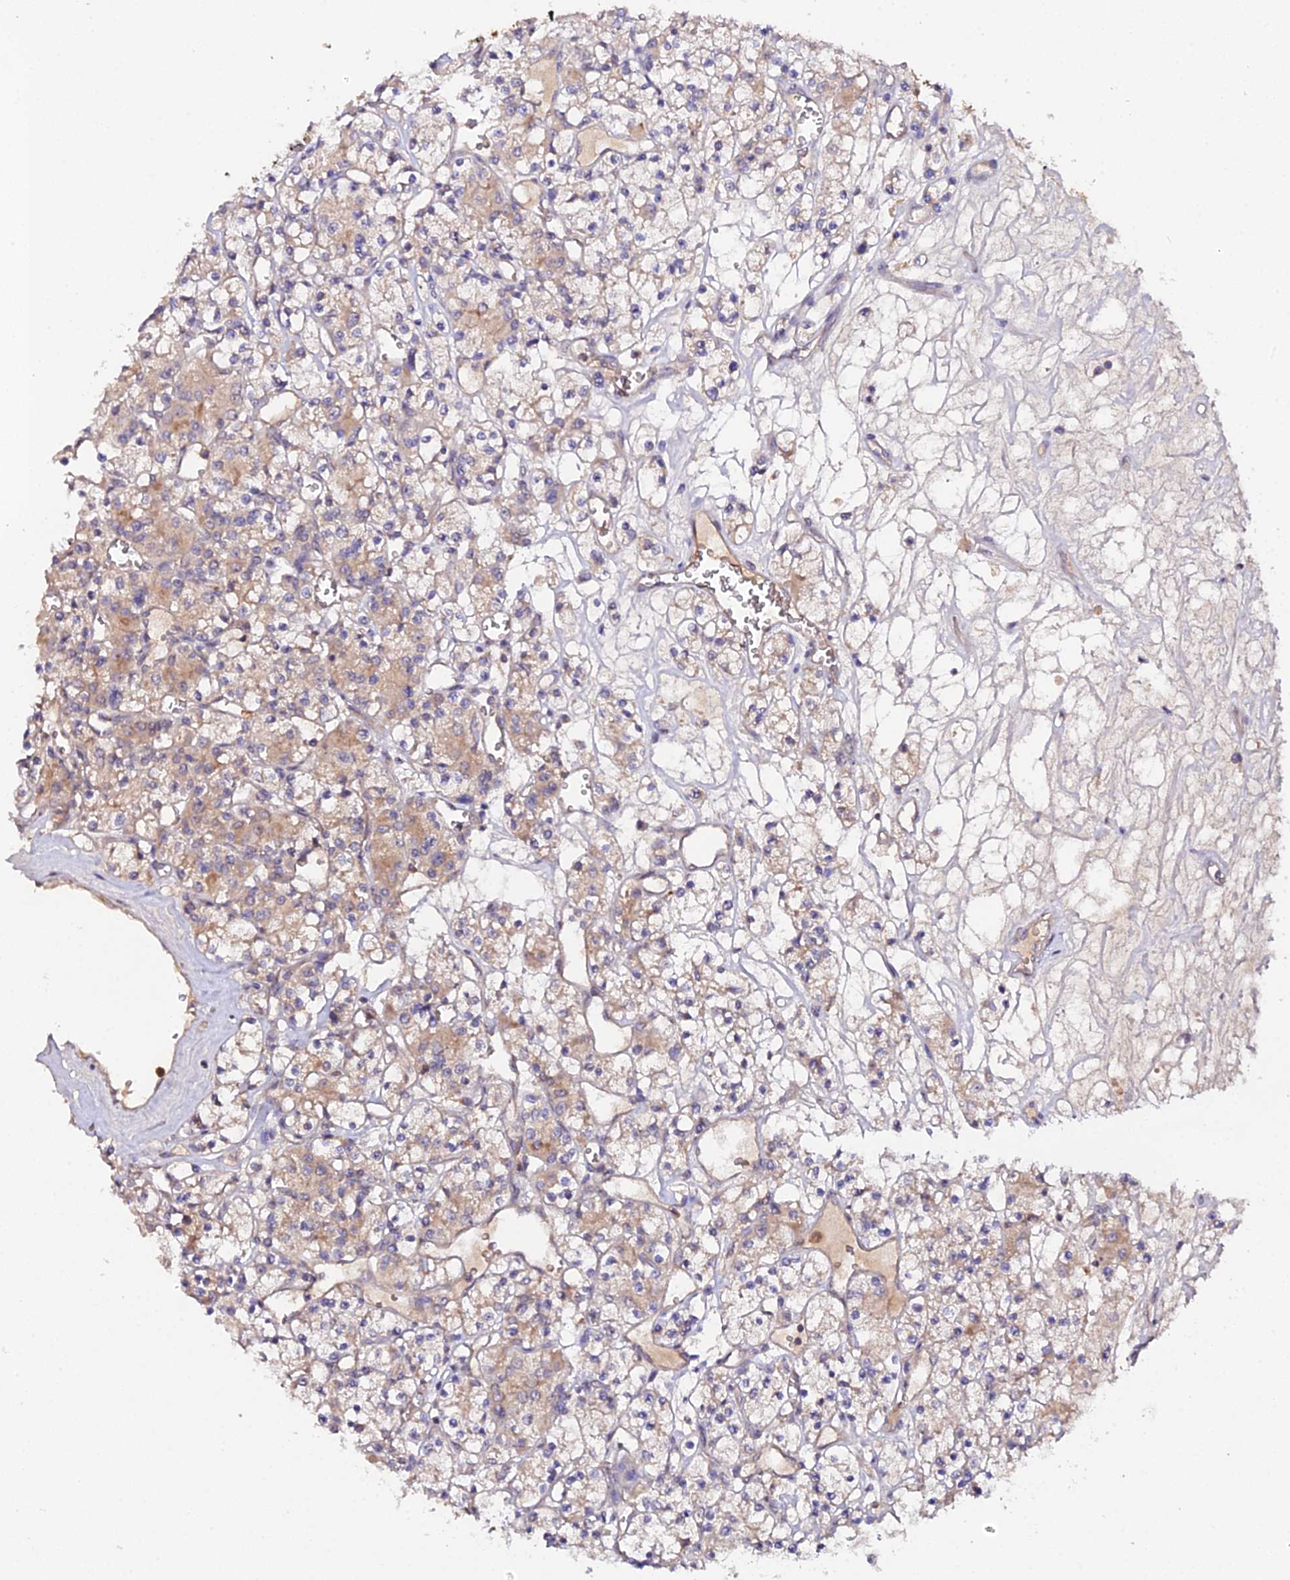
{"staining": {"intensity": "moderate", "quantity": "25%-75%", "location": "cytoplasmic/membranous"}, "tissue": "renal cancer", "cell_type": "Tumor cells", "image_type": "cancer", "snomed": [{"axis": "morphology", "description": "Adenocarcinoma, NOS"}, {"axis": "topography", "description": "Kidney"}], "caption": "Human renal adenocarcinoma stained with a brown dye displays moderate cytoplasmic/membranous positive positivity in about 25%-75% of tumor cells.", "gene": "TRIM26", "patient": {"sex": "female", "age": 59}}